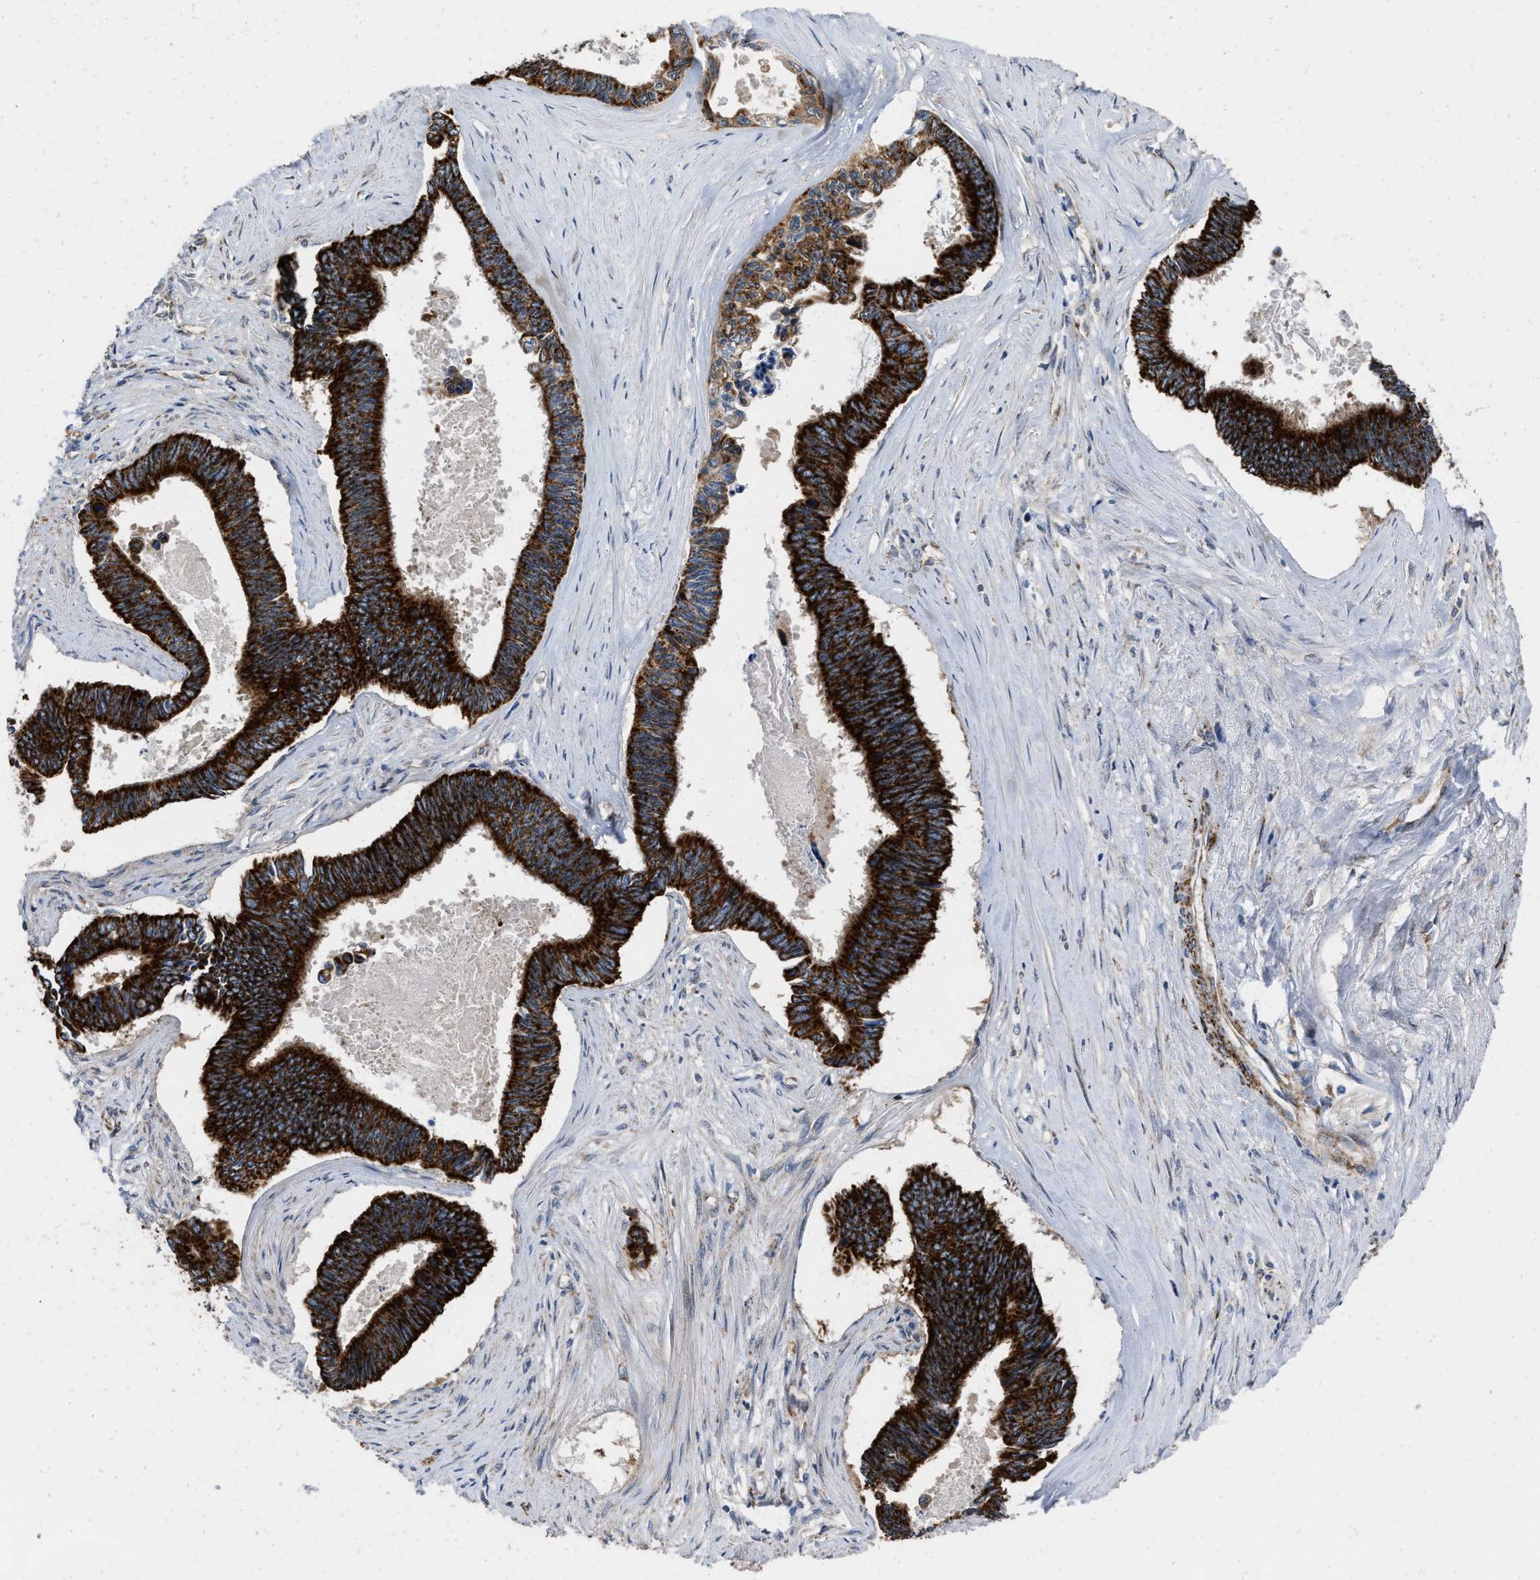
{"staining": {"intensity": "strong", "quantity": ">75%", "location": "cytoplasmic/membranous"}, "tissue": "pancreatic cancer", "cell_type": "Tumor cells", "image_type": "cancer", "snomed": [{"axis": "morphology", "description": "Adenocarcinoma, NOS"}, {"axis": "topography", "description": "Pancreas"}], "caption": "IHC micrograph of human adenocarcinoma (pancreatic) stained for a protein (brown), which shows high levels of strong cytoplasmic/membranous expression in approximately >75% of tumor cells.", "gene": "AKAP1", "patient": {"sex": "female", "age": 70}}